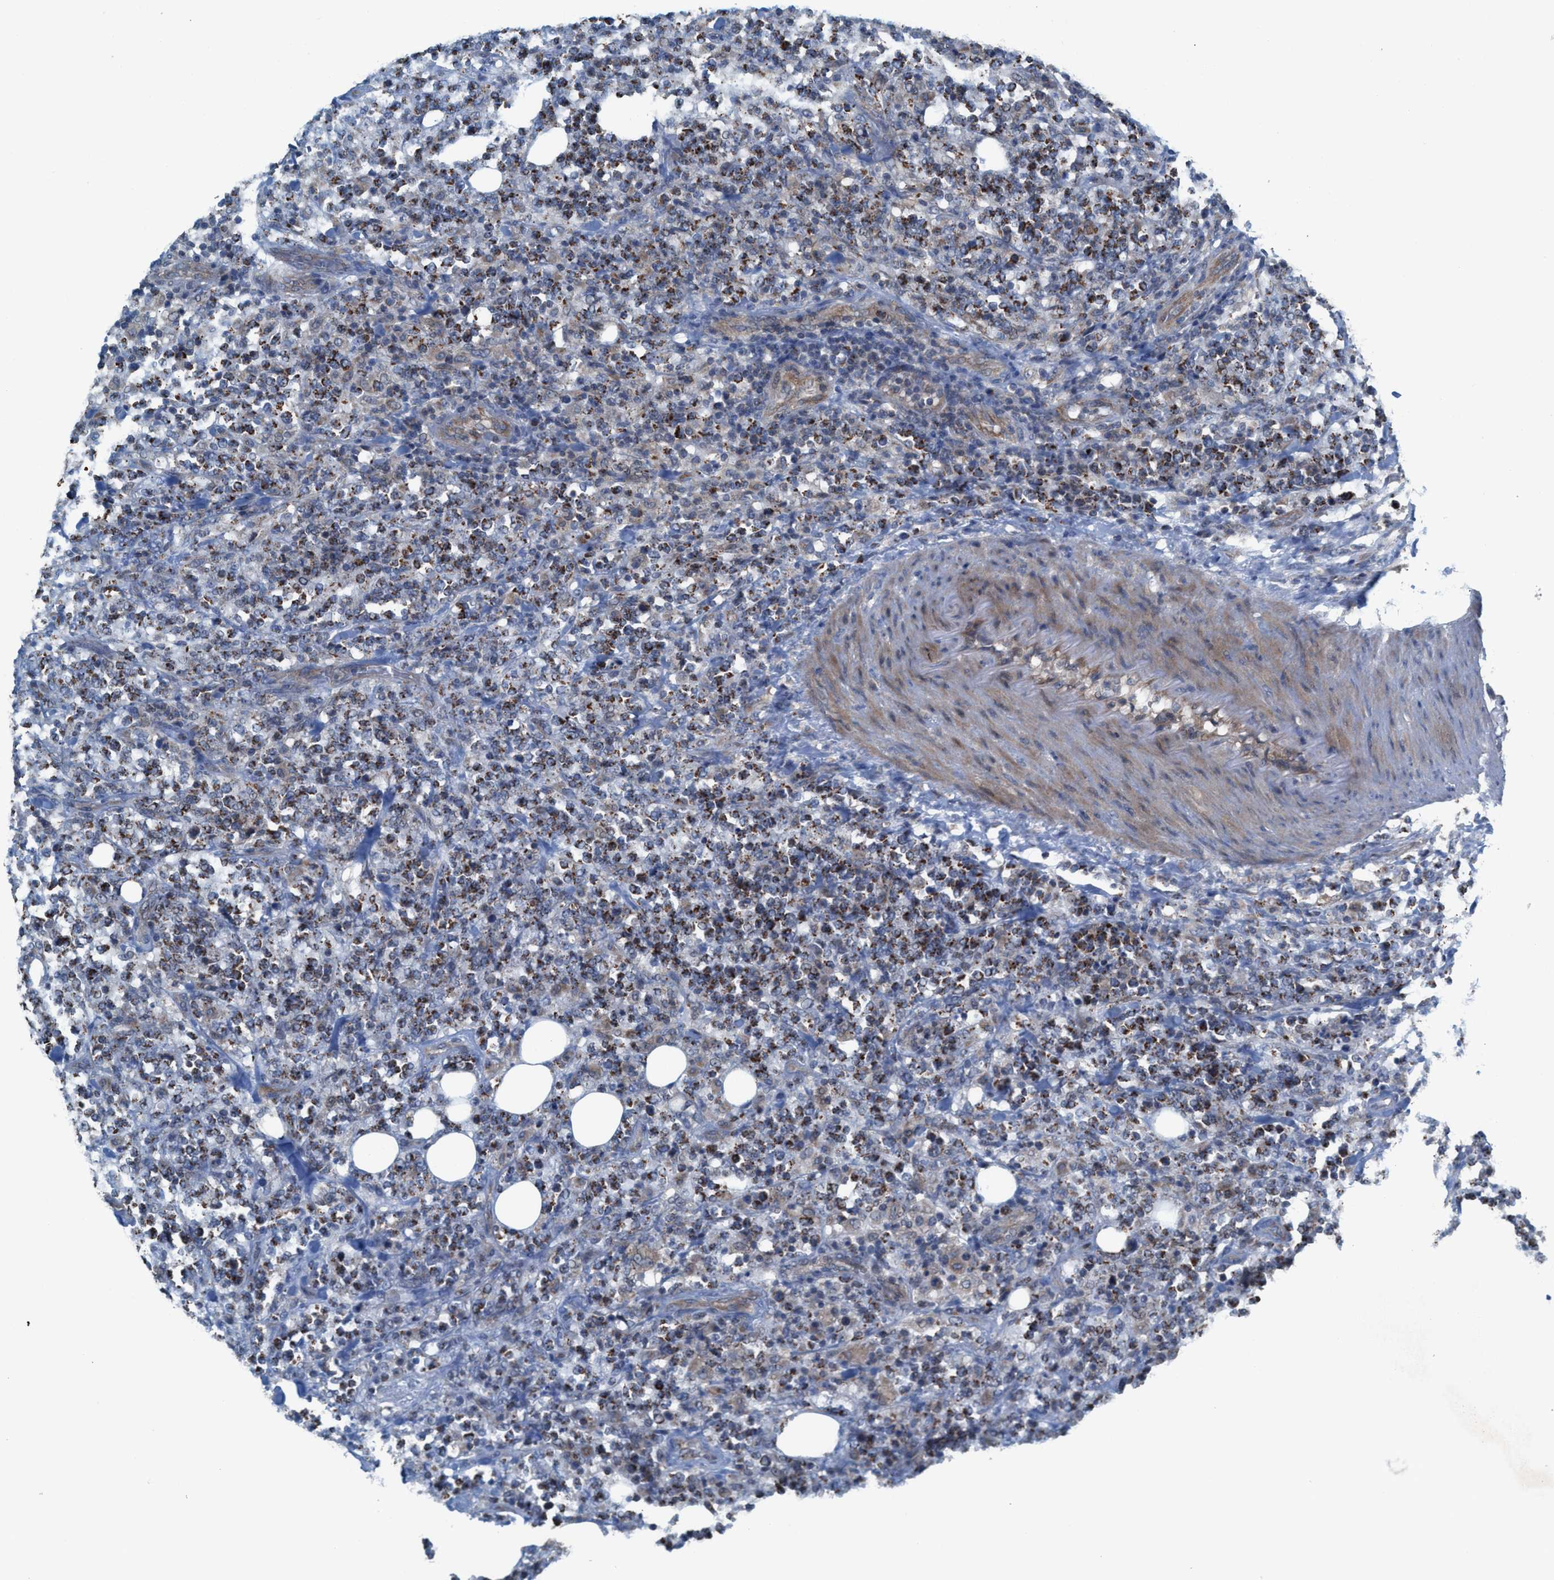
{"staining": {"intensity": "moderate", "quantity": ">75%", "location": "cytoplasmic/membranous"}, "tissue": "lymphoma", "cell_type": "Tumor cells", "image_type": "cancer", "snomed": [{"axis": "morphology", "description": "Malignant lymphoma, non-Hodgkin's type, High grade"}, {"axis": "topography", "description": "Soft tissue"}], "caption": "Protein staining displays moderate cytoplasmic/membranous expression in approximately >75% of tumor cells in lymphoma.", "gene": "MRM1", "patient": {"sex": "male", "age": 18}}